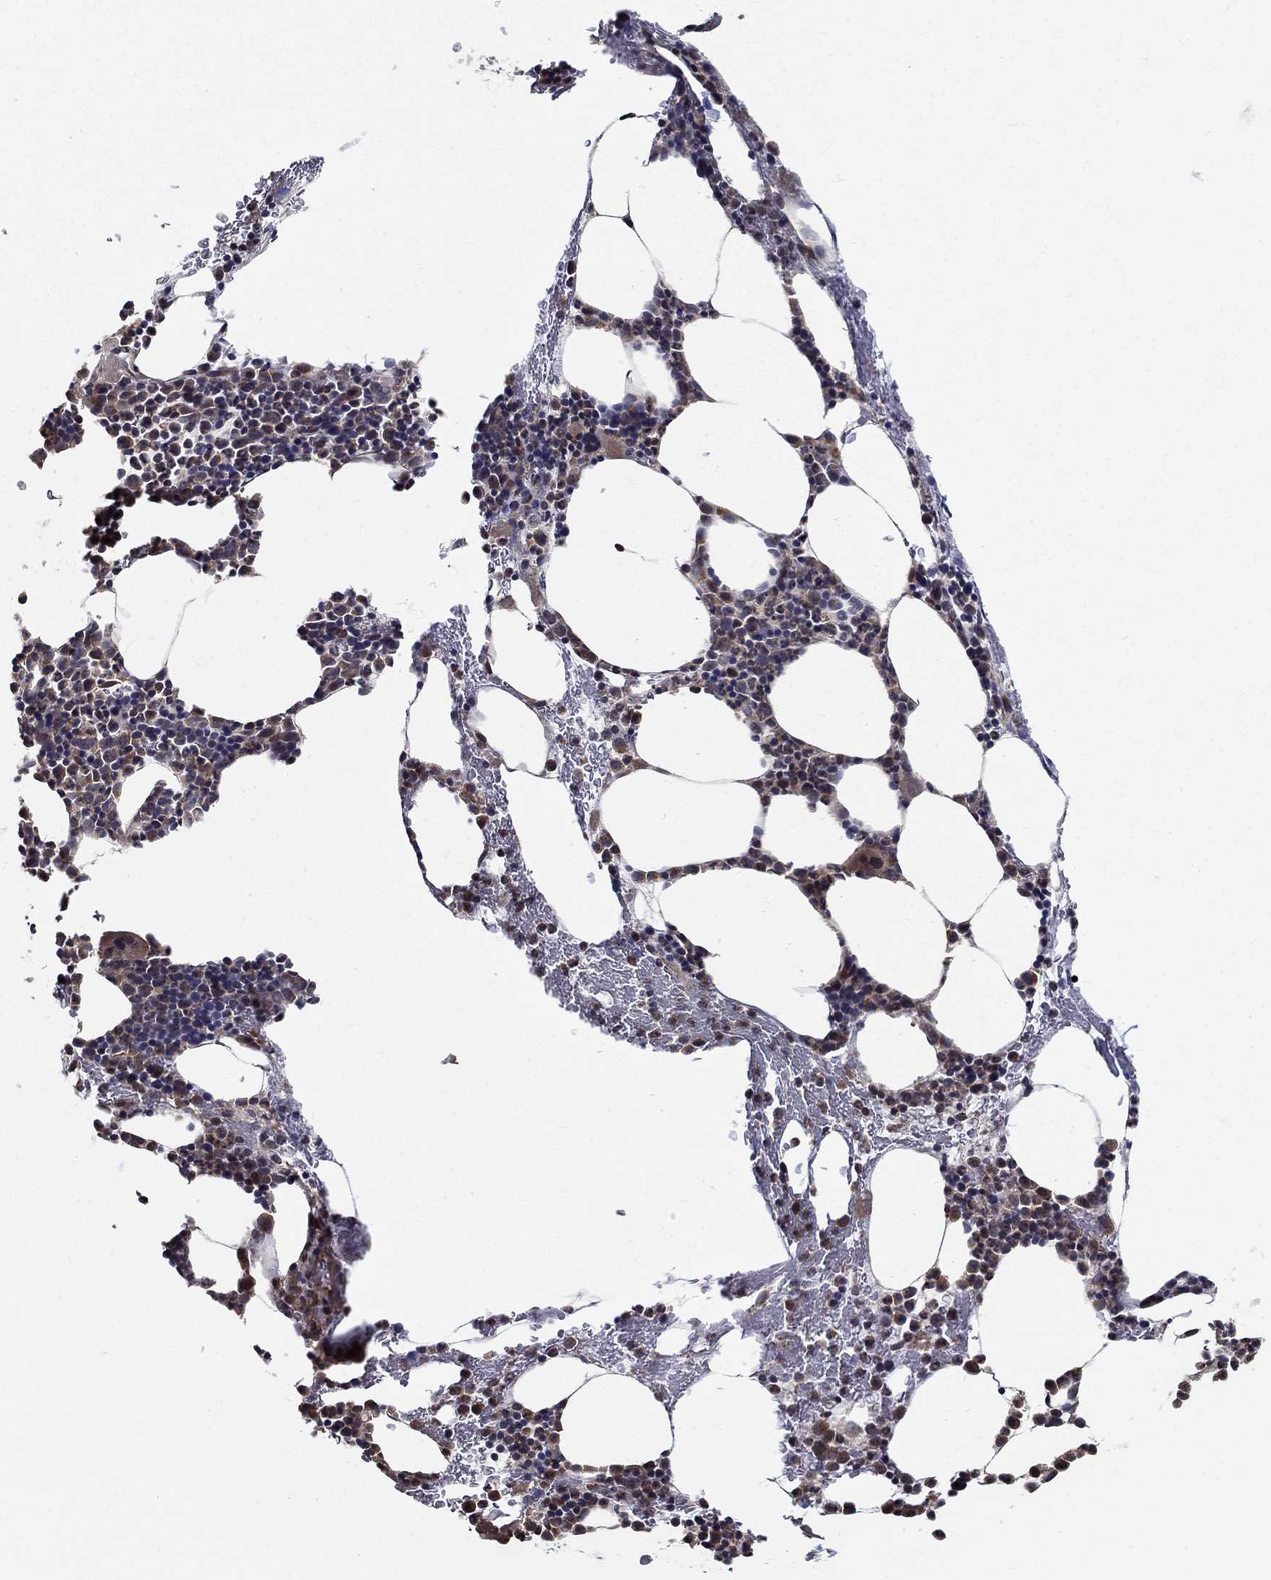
{"staining": {"intensity": "moderate", "quantity": "25%-75%", "location": "cytoplasmic/membranous,nuclear"}, "tissue": "bone marrow", "cell_type": "Hematopoietic cells", "image_type": "normal", "snomed": [{"axis": "morphology", "description": "Normal tissue, NOS"}, {"axis": "topography", "description": "Bone marrow"}], "caption": "Bone marrow stained with IHC displays moderate cytoplasmic/membranous,nuclear positivity in approximately 25%-75% of hematopoietic cells.", "gene": "ZNF594", "patient": {"sex": "male", "age": 83}}